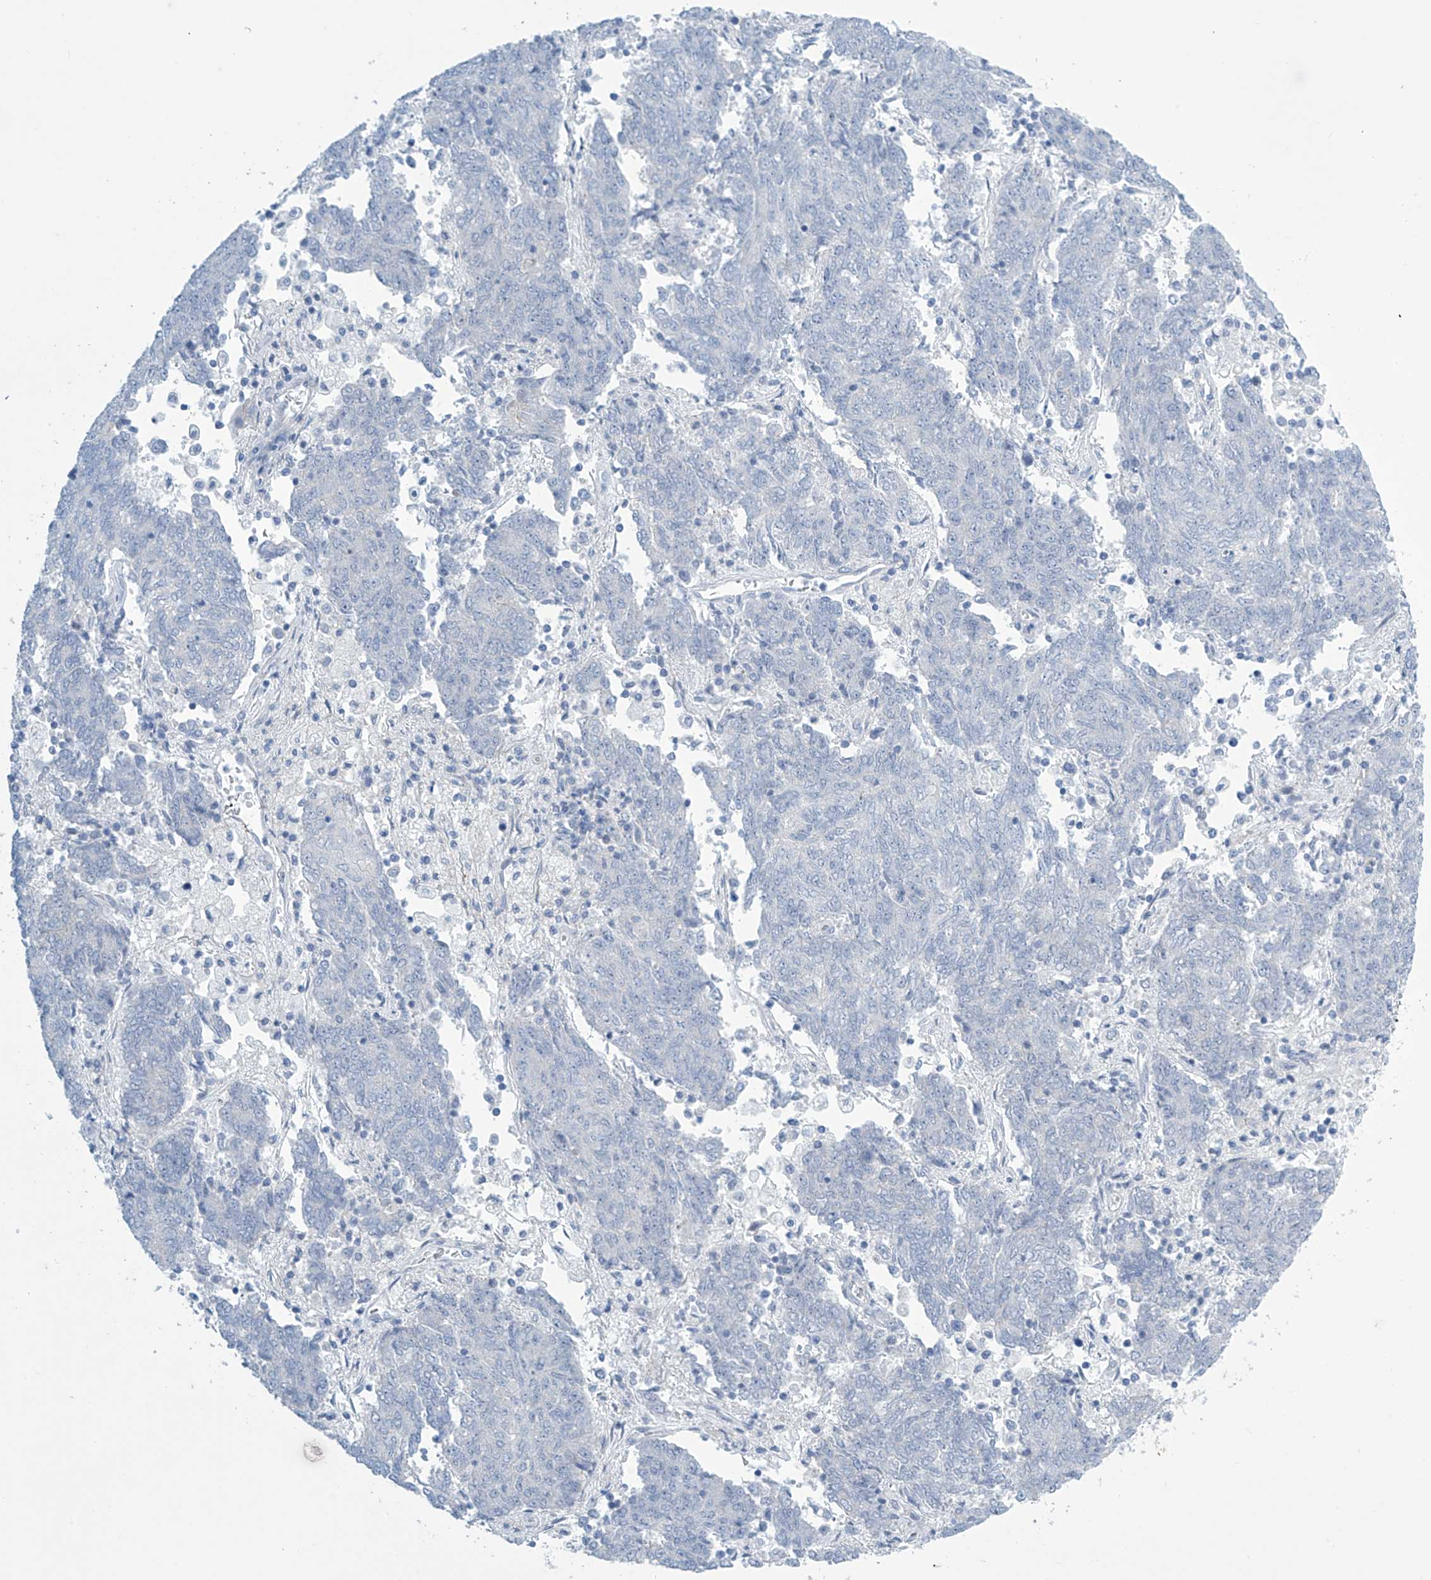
{"staining": {"intensity": "negative", "quantity": "none", "location": "none"}, "tissue": "endometrial cancer", "cell_type": "Tumor cells", "image_type": "cancer", "snomed": [{"axis": "morphology", "description": "Adenocarcinoma, NOS"}, {"axis": "topography", "description": "Endometrium"}], "caption": "A photomicrograph of adenocarcinoma (endometrial) stained for a protein shows no brown staining in tumor cells.", "gene": "SLC35A5", "patient": {"sex": "female", "age": 80}}